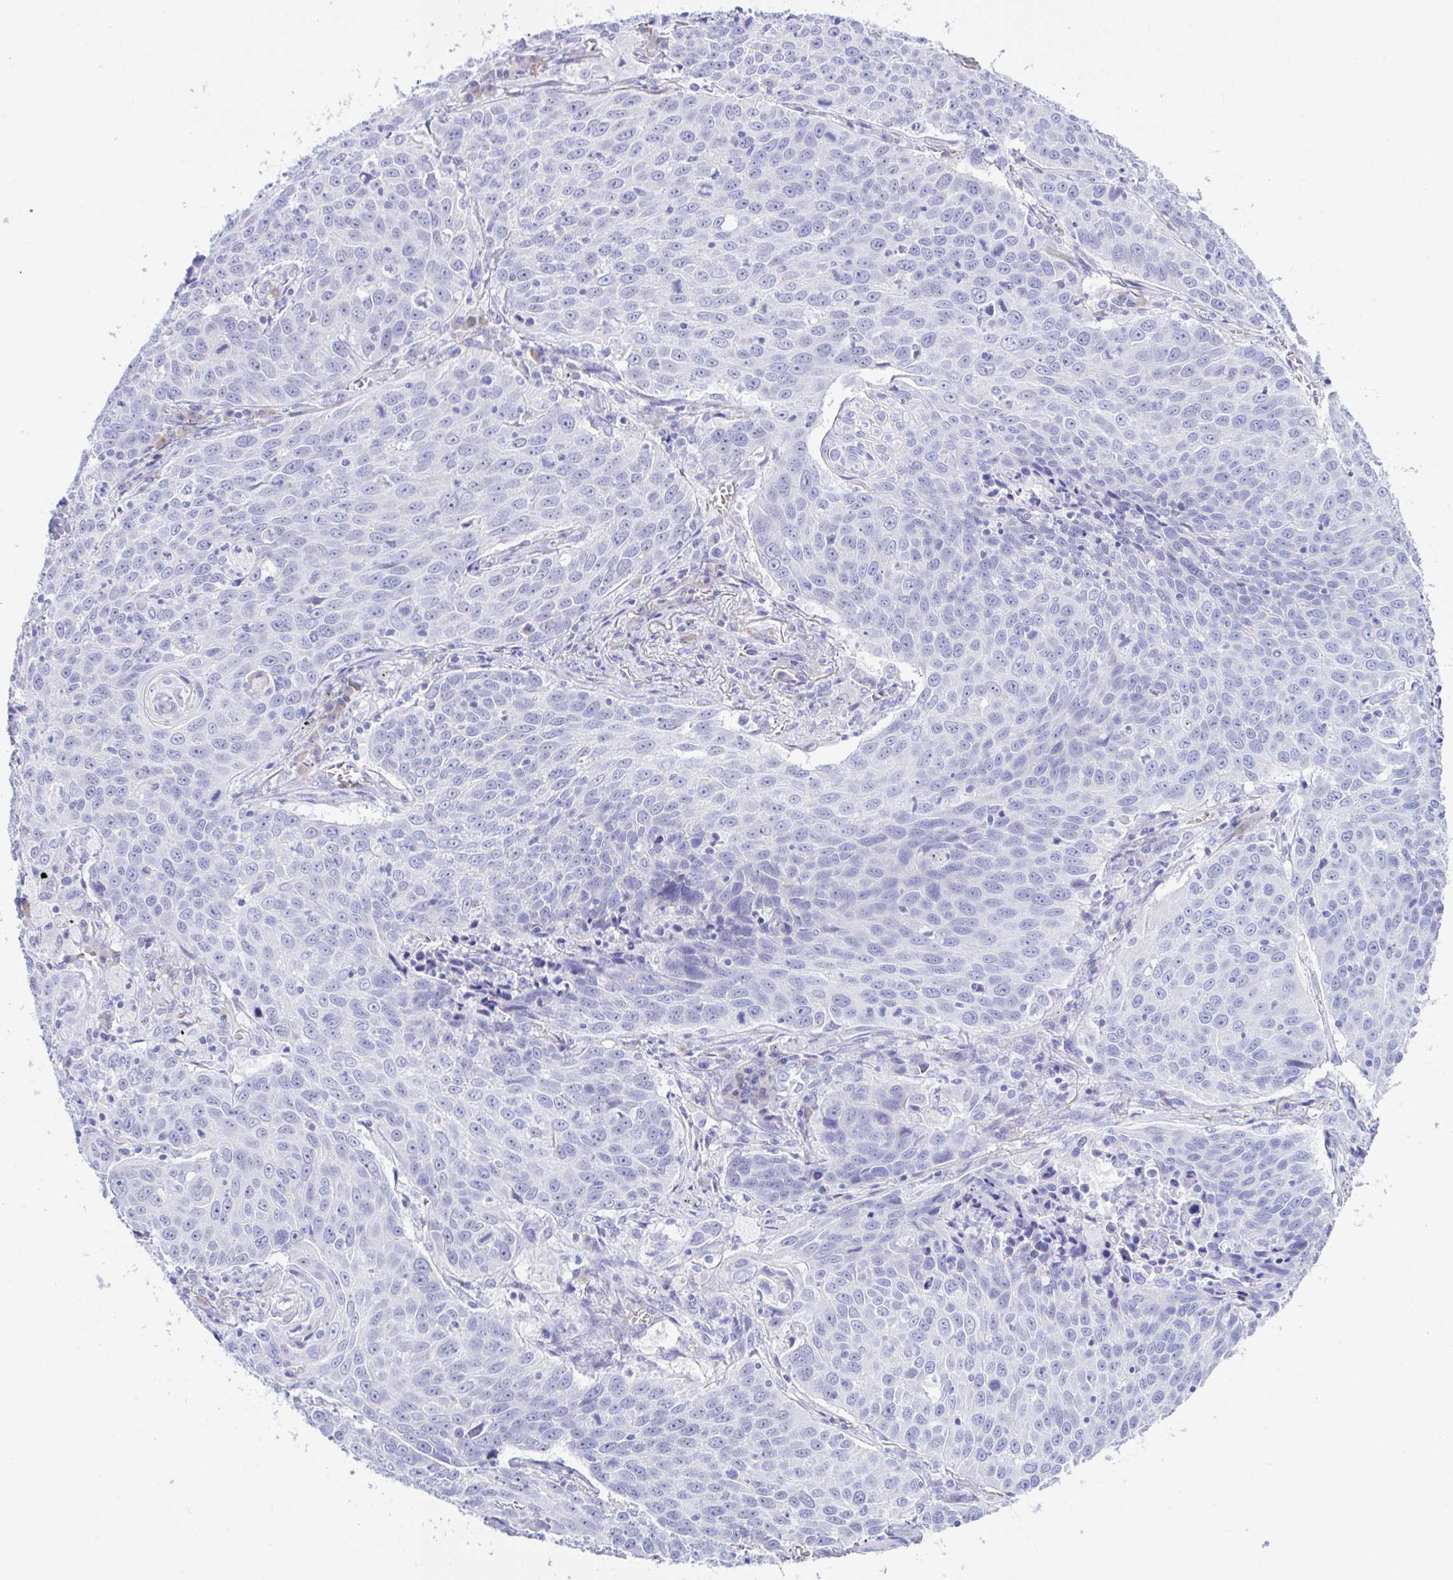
{"staining": {"intensity": "negative", "quantity": "none", "location": "none"}, "tissue": "lung cancer", "cell_type": "Tumor cells", "image_type": "cancer", "snomed": [{"axis": "morphology", "description": "Squamous cell carcinoma, NOS"}, {"axis": "topography", "description": "Lung"}], "caption": "High magnification brightfield microscopy of lung cancer stained with DAB (brown) and counterstained with hematoxylin (blue): tumor cells show no significant staining.", "gene": "SEL1L2", "patient": {"sex": "male", "age": 78}}